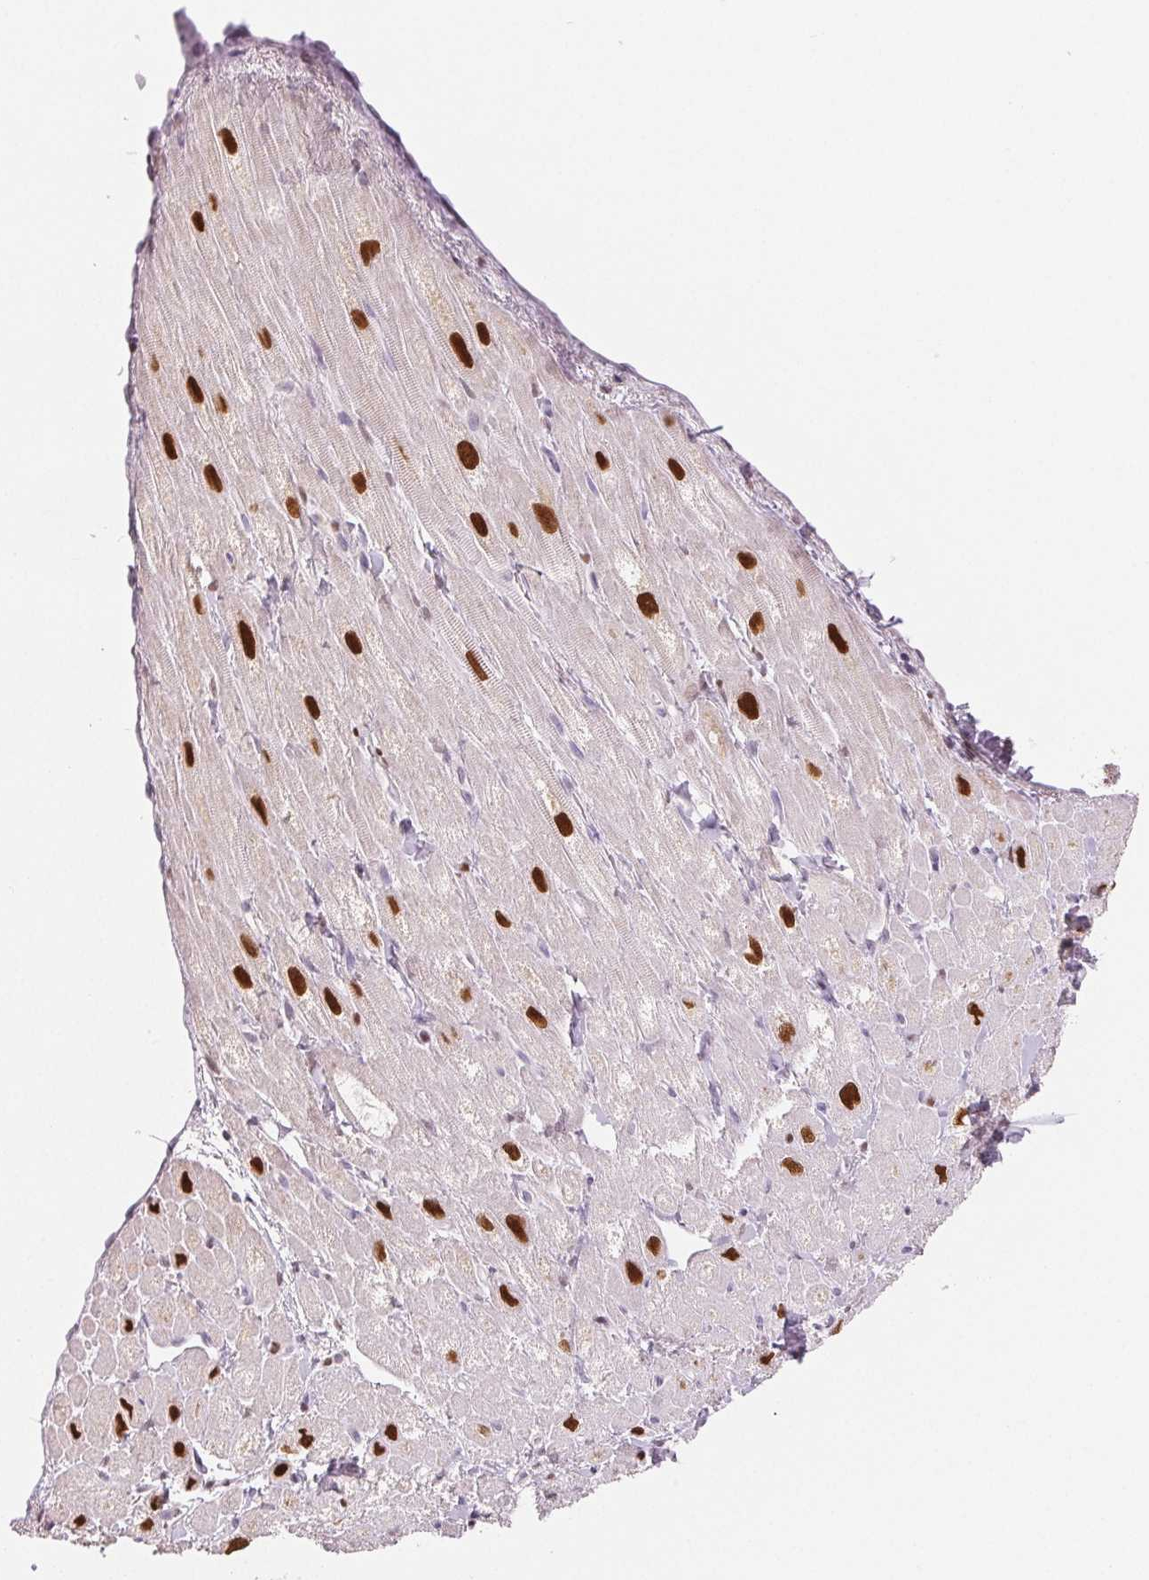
{"staining": {"intensity": "strong", "quantity": "<25%", "location": "cytoplasmic/membranous,nuclear"}, "tissue": "heart muscle", "cell_type": "Cardiomyocytes", "image_type": "normal", "snomed": [{"axis": "morphology", "description": "Normal tissue, NOS"}, {"axis": "topography", "description": "Heart"}], "caption": "Strong cytoplasmic/membranous,nuclear expression for a protein is seen in approximately <25% of cardiomyocytes of normal heart muscle using IHC.", "gene": "SMARCD3", "patient": {"sex": "female", "age": 62}}